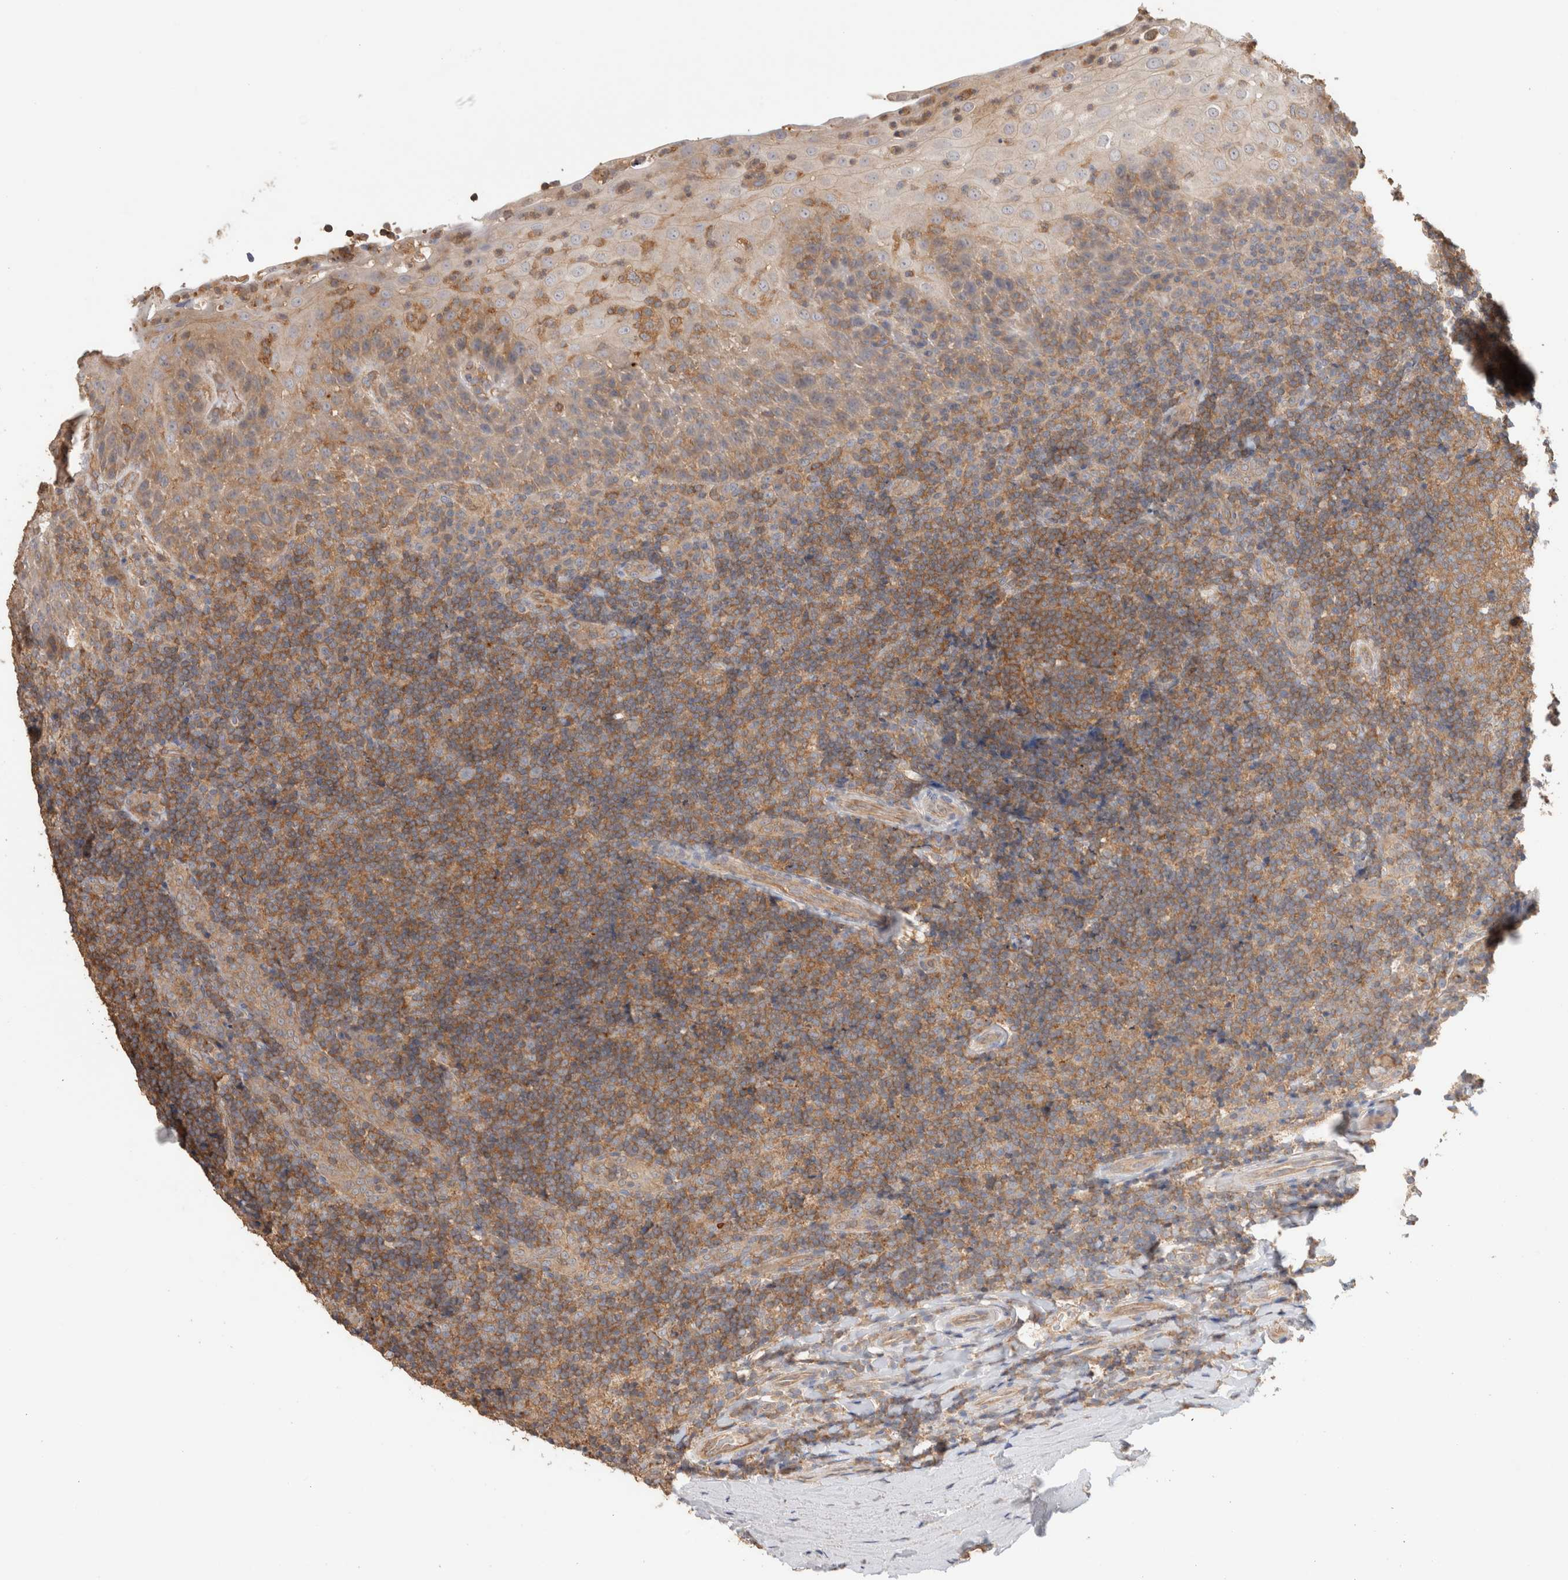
{"staining": {"intensity": "moderate", "quantity": ">75%", "location": "cytoplasmic/membranous"}, "tissue": "tonsil", "cell_type": "Germinal center cells", "image_type": "normal", "snomed": [{"axis": "morphology", "description": "Normal tissue, NOS"}, {"axis": "topography", "description": "Tonsil"}], "caption": "Immunohistochemistry micrograph of benign tonsil stained for a protein (brown), which shows medium levels of moderate cytoplasmic/membranous staining in approximately >75% of germinal center cells.", "gene": "CFAP418", "patient": {"sex": "male", "age": 37}}